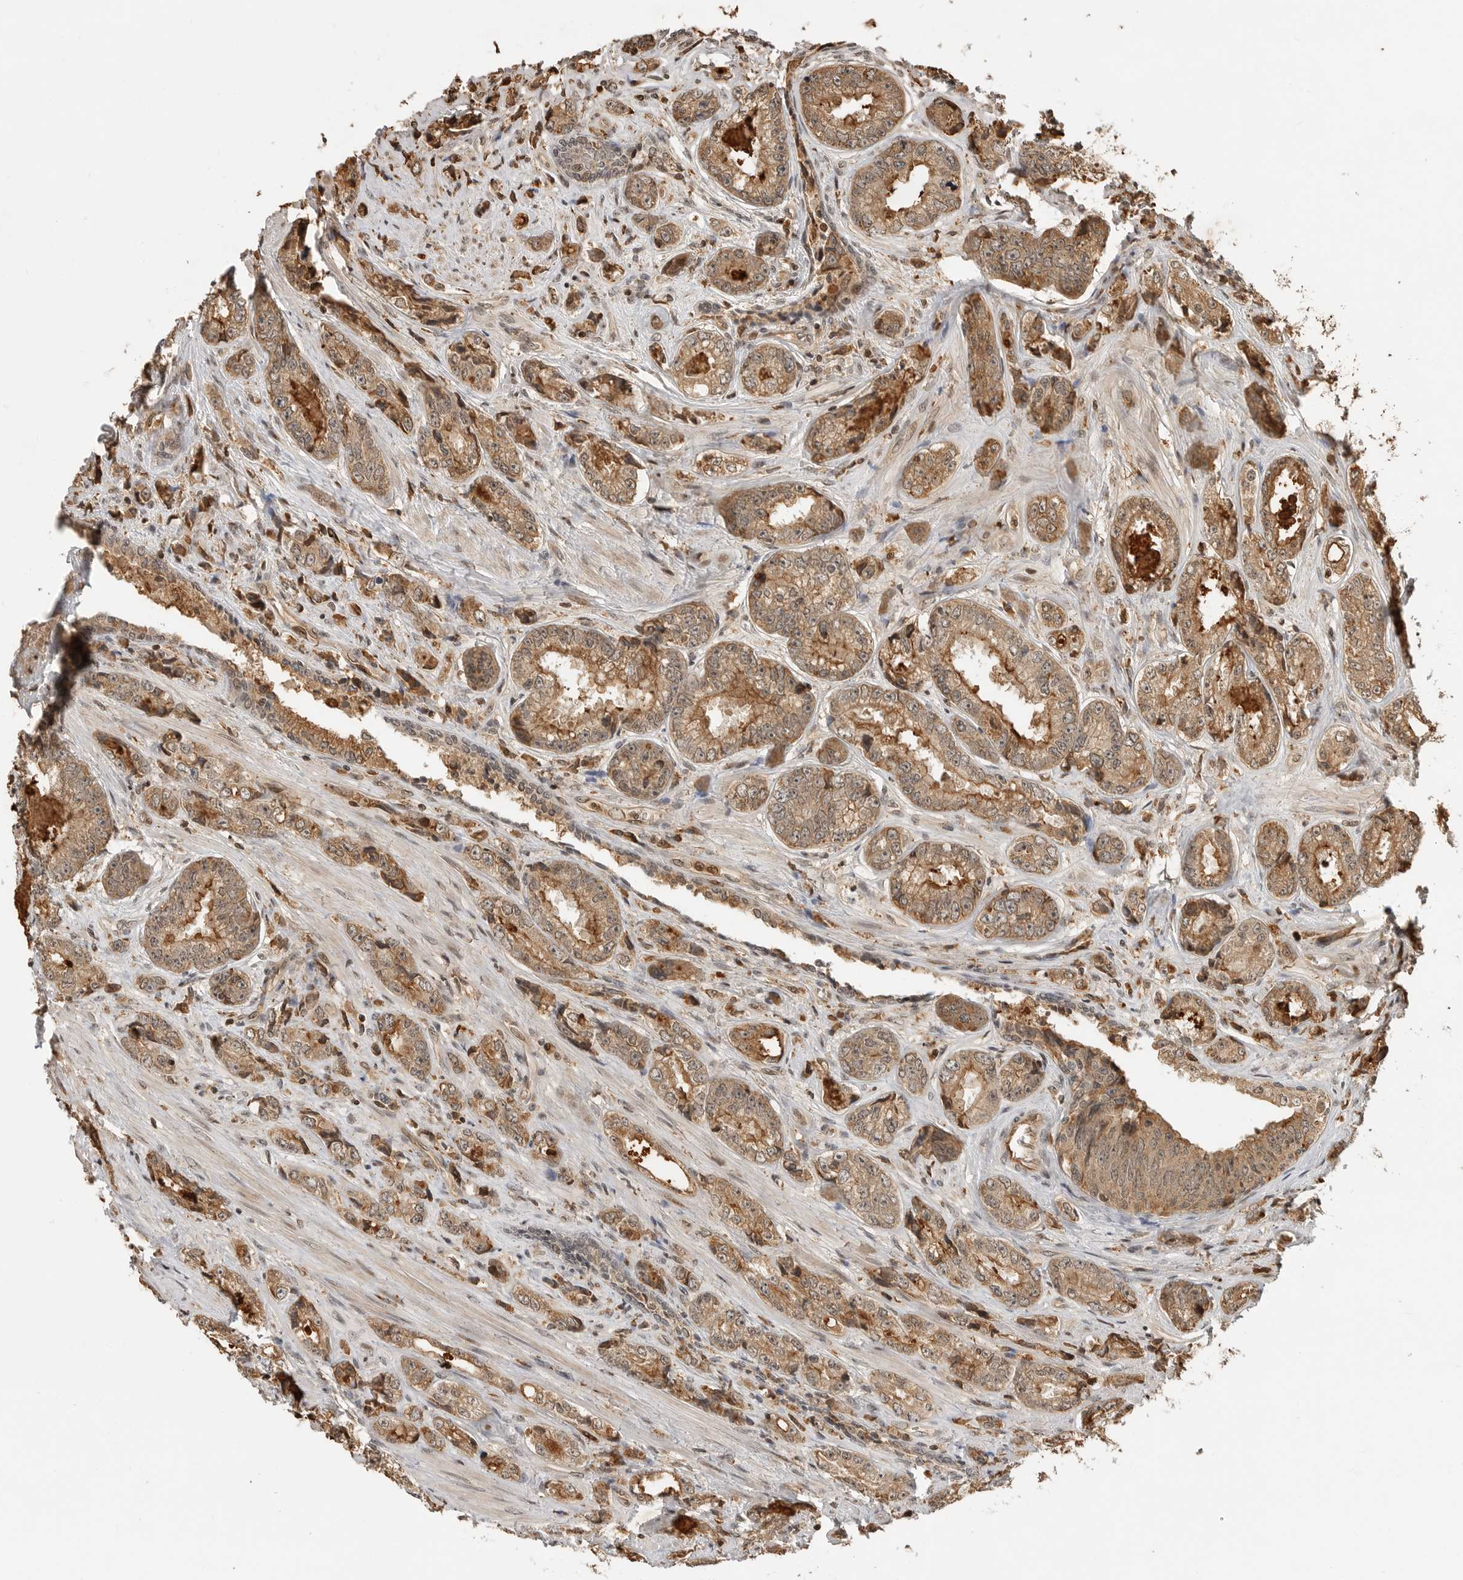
{"staining": {"intensity": "moderate", "quantity": ">75%", "location": "cytoplasmic/membranous"}, "tissue": "prostate cancer", "cell_type": "Tumor cells", "image_type": "cancer", "snomed": [{"axis": "morphology", "description": "Adenocarcinoma, High grade"}, {"axis": "topography", "description": "Prostate"}], "caption": "Prostate cancer (high-grade adenocarcinoma) stained with DAB immunohistochemistry exhibits medium levels of moderate cytoplasmic/membranous staining in approximately >75% of tumor cells.", "gene": "BMP2K", "patient": {"sex": "male", "age": 61}}